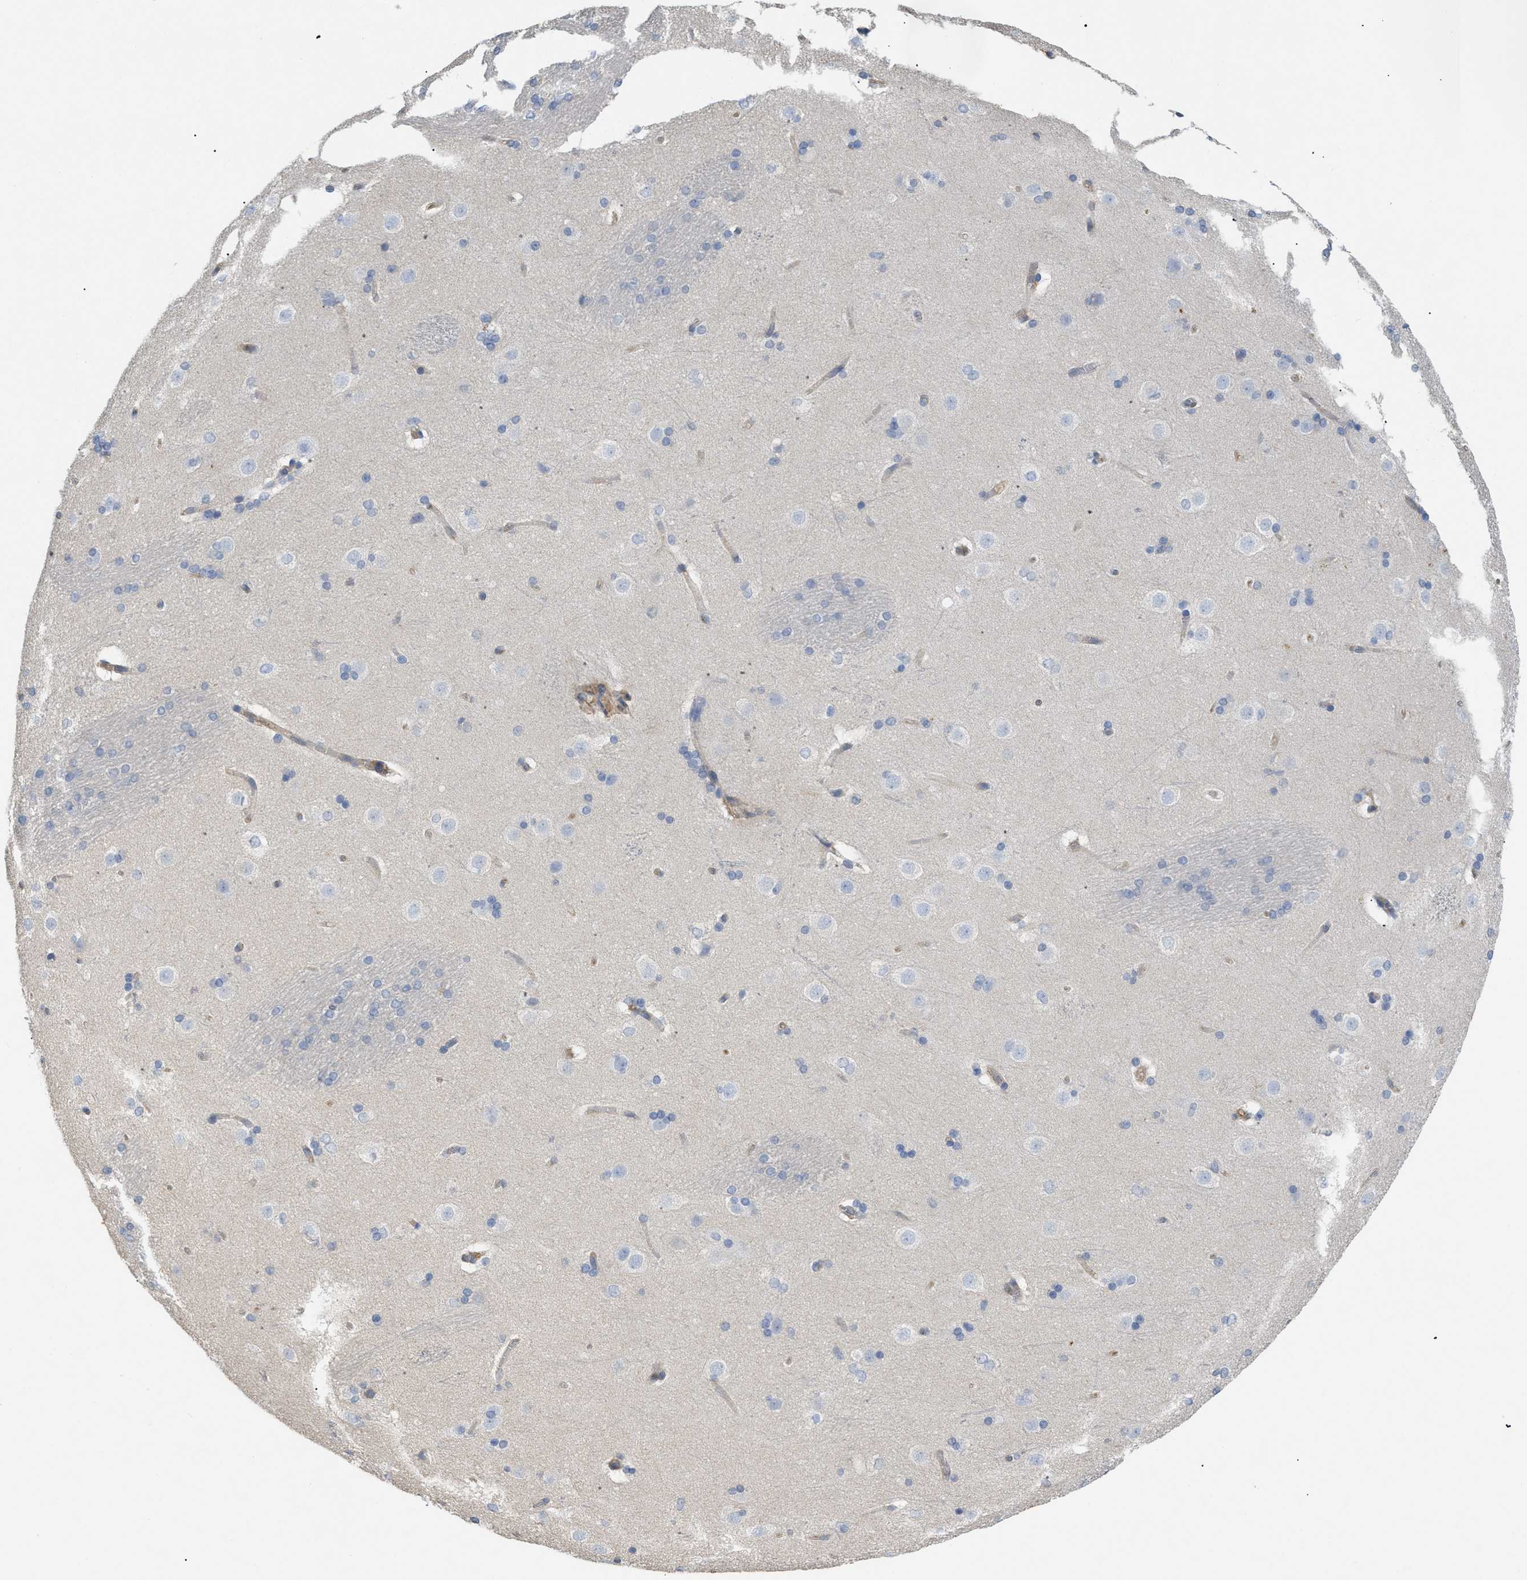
{"staining": {"intensity": "negative", "quantity": "none", "location": "none"}, "tissue": "caudate", "cell_type": "Glial cells", "image_type": "normal", "snomed": [{"axis": "morphology", "description": "Normal tissue, NOS"}, {"axis": "topography", "description": "Lateral ventricle wall"}], "caption": "The histopathology image demonstrates no significant expression in glial cells of caudate.", "gene": "ANXA4", "patient": {"sex": "female", "age": 19}}